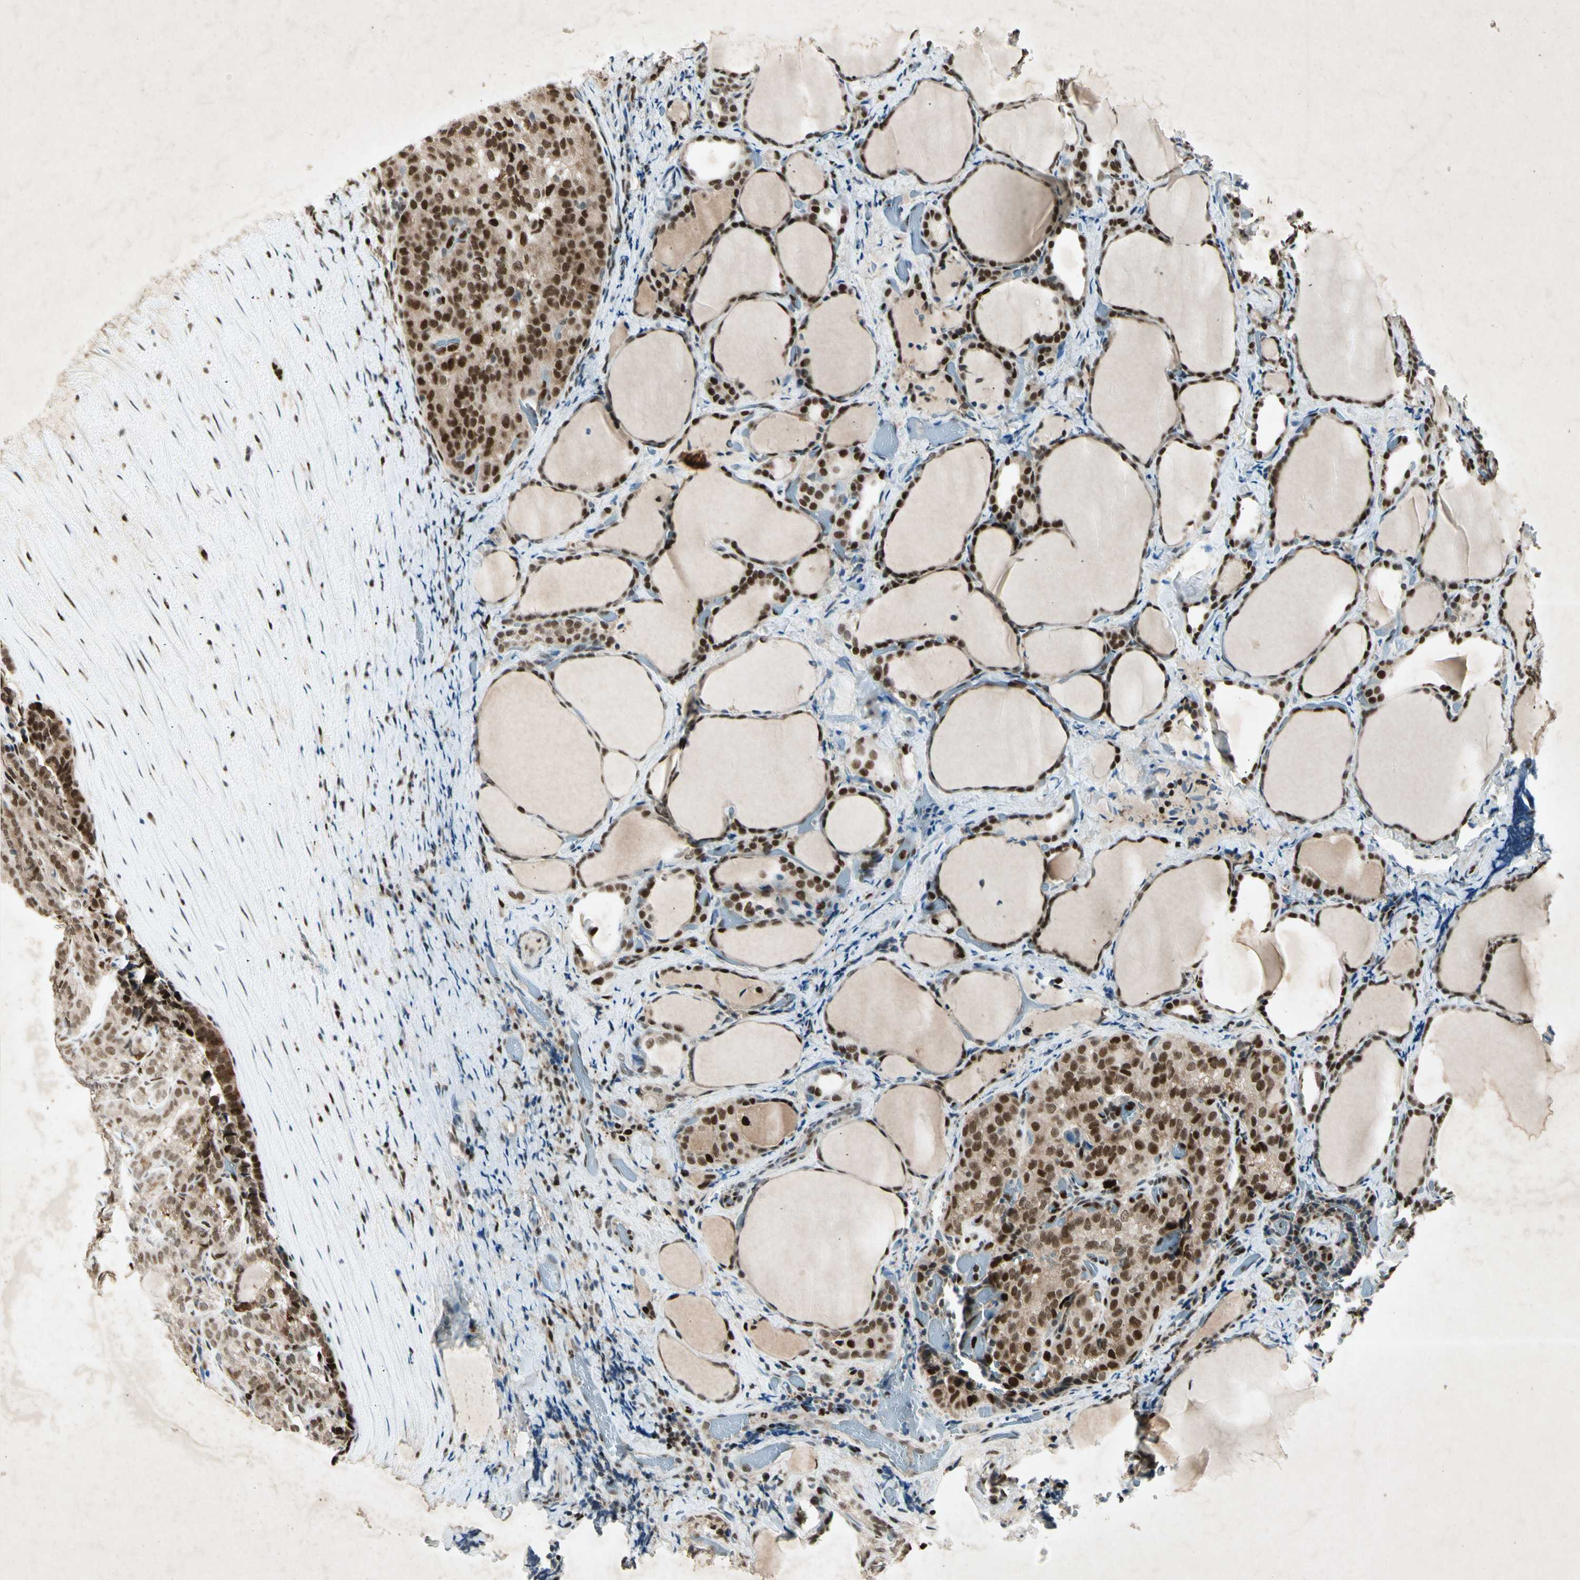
{"staining": {"intensity": "strong", "quantity": ">75%", "location": "nuclear"}, "tissue": "thyroid cancer", "cell_type": "Tumor cells", "image_type": "cancer", "snomed": [{"axis": "morphology", "description": "Normal tissue, NOS"}, {"axis": "morphology", "description": "Papillary adenocarcinoma, NOS"}, {"axis": "topography", "description": "Thyroid gland"}], "caption": "Strong nuclear positivity is present in about >75% of tumor cells in thyroid cancer (papillary adenocarcinoma).", "gene": "RNF43", "patient": {"sex": "female", "age": 30}}